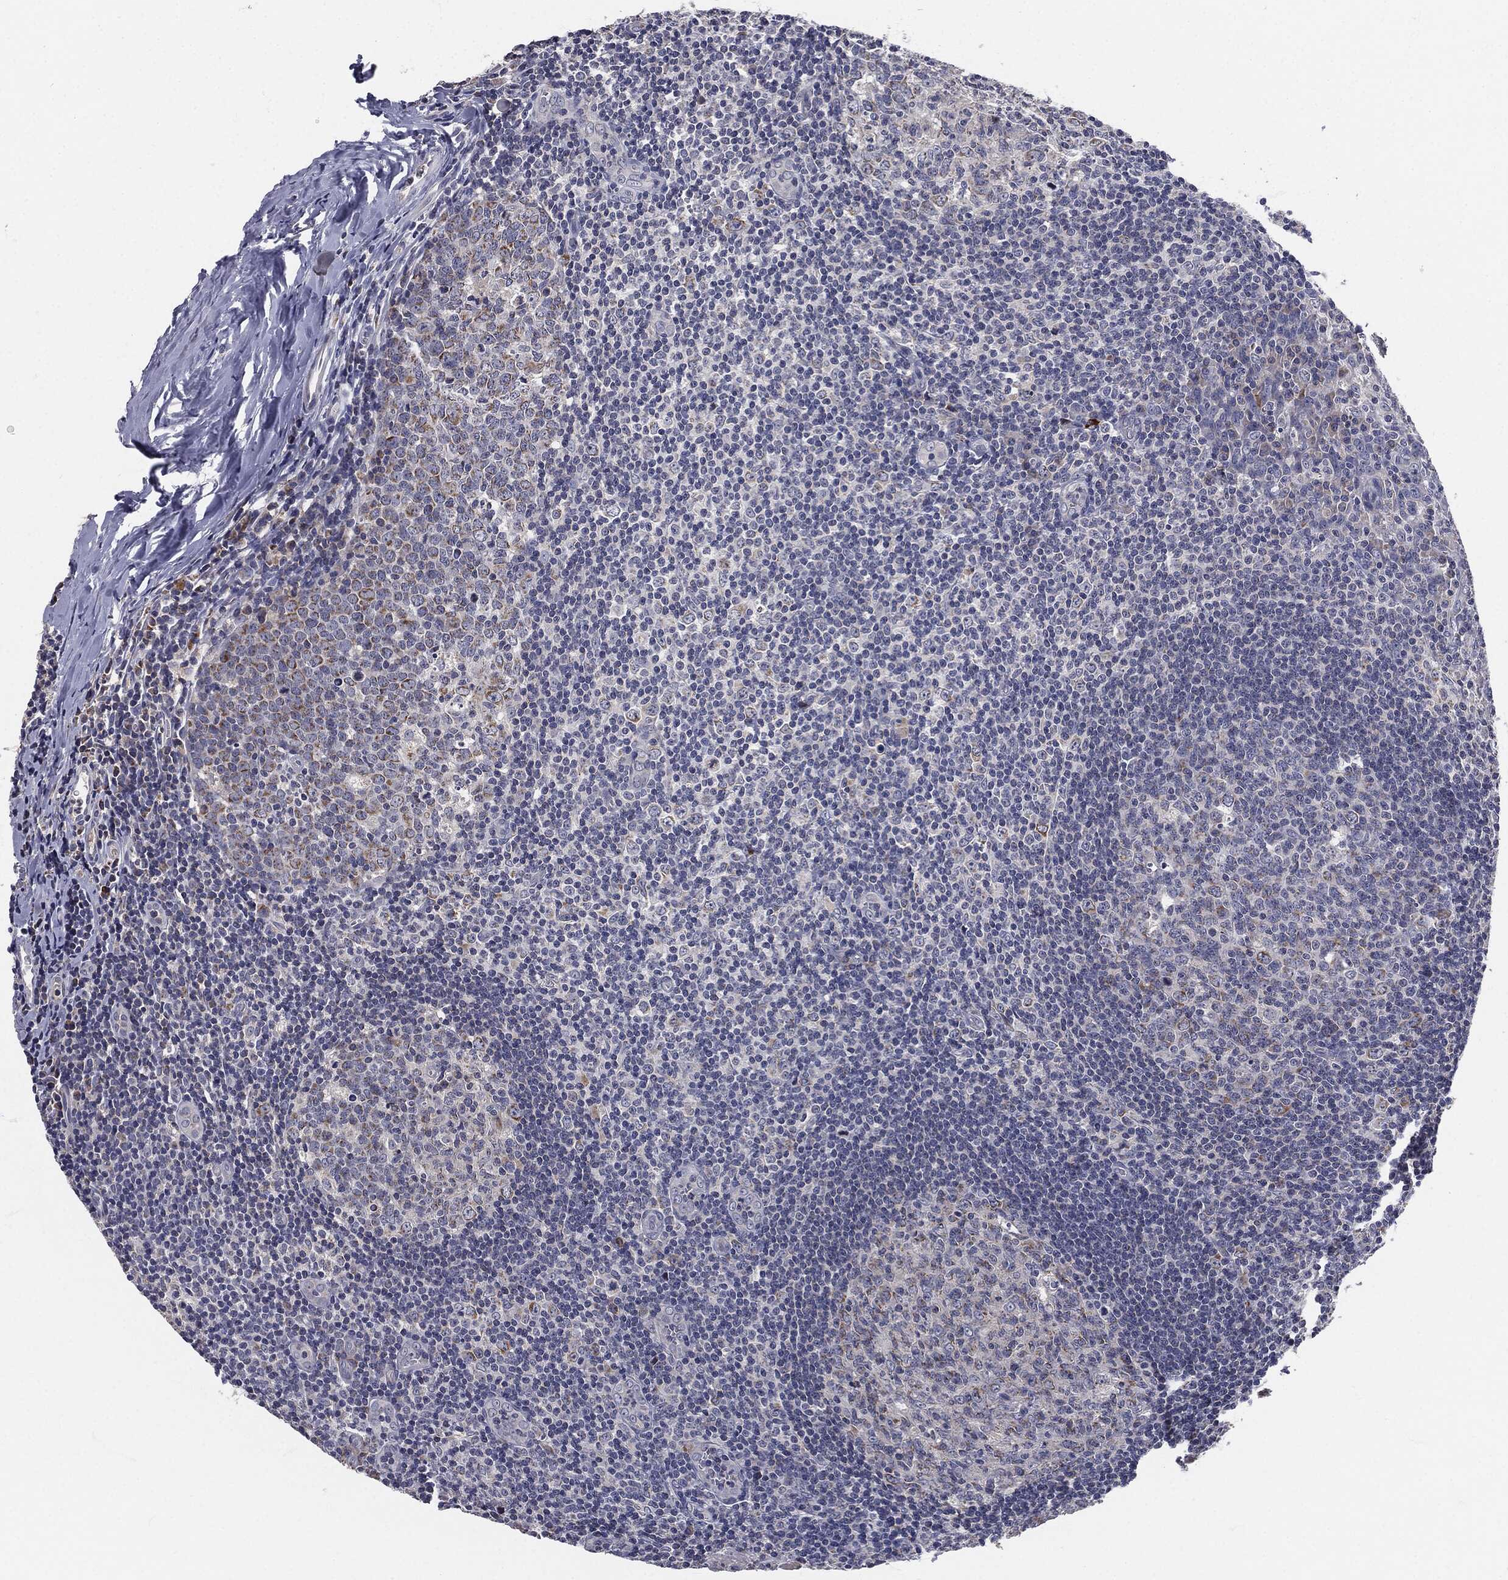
{"staining": {"intensity": "moderate", "quantity": "<25%", "location": "cytoplasmic/membranous"}, "tissue": "tonsil", "cell_type": "Germinal center cells", "image_type": "normal", "snomed": [{"axis": "morphology", "description": "Normal tissue, NOS"}, {"axis": "topography", "description": "Tonsil"}], "caption": "Immunohistochemistry (DAB) staining of benign human tonsil demonstrates moderate cytoplasmic/membranous protein expression in approximately <25% of germinal center cells. Nuclei are stained in blue.", "gene": "SIGLEC9", "patient": {"sex": "male", "age": 20}}